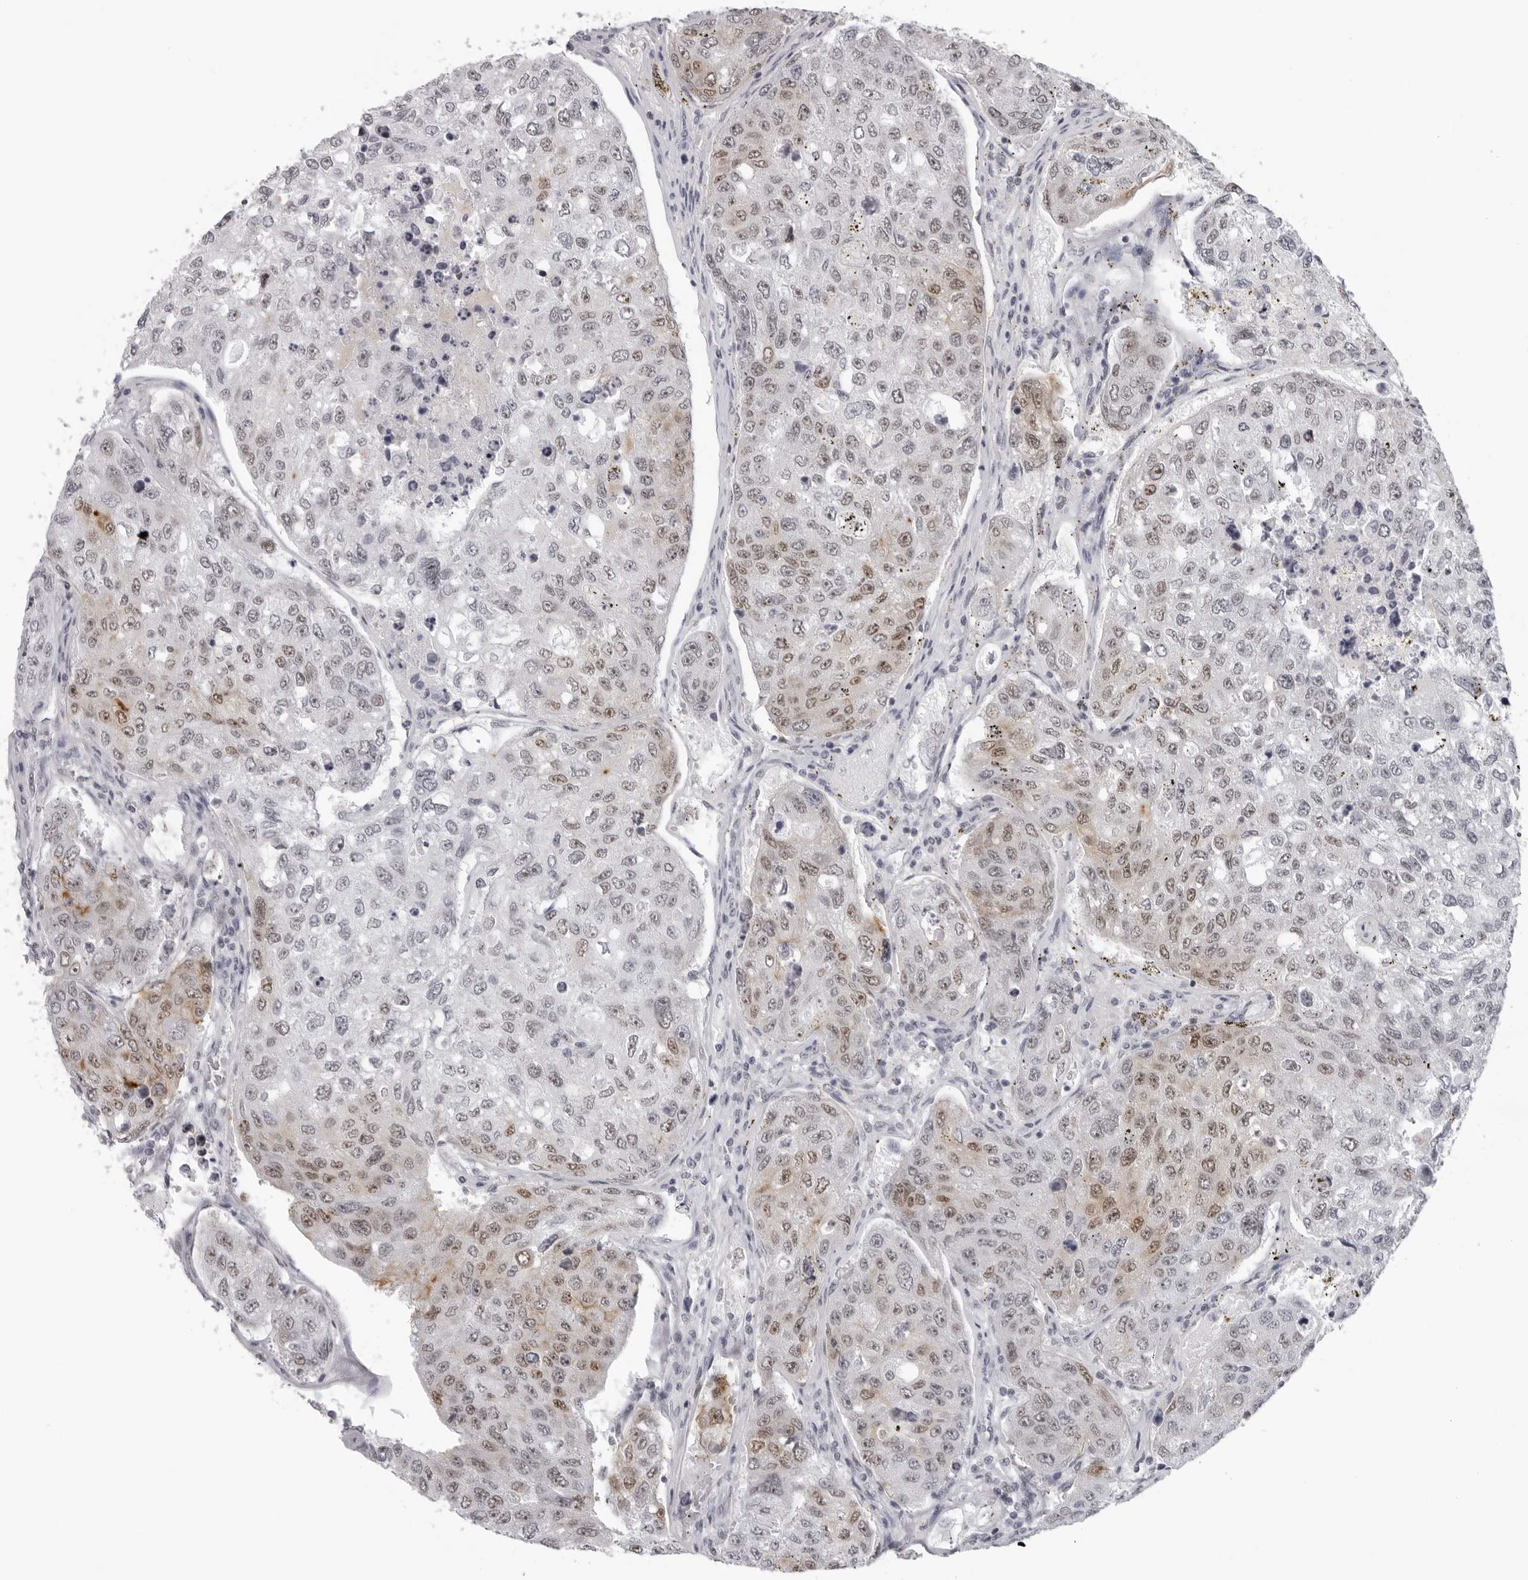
{"staining": {"intensity": "weak", "quantity": "25%-75%", "location": "cytoplasmic/membranous,nuclear"}, "tissue": "urothelial cancer", "cell_type": "Tumor cells", "image_type": "cancer", "snomed": [{"axis": "morphology", "description": "Urothelial carcinoma, High grade"}, {"axis": "topography", "description": "Lymph node"}, {"axis": "topography", "description": "Urinary bladder"}], "caption": "IHC of urothelial cancer reveals low levels of weak cytoplasmic/membranous and nuclear expression in about 25%-75% of tumor cells.", "gene": "ESPN", "patient": {"sex": "male", "age": 51}}